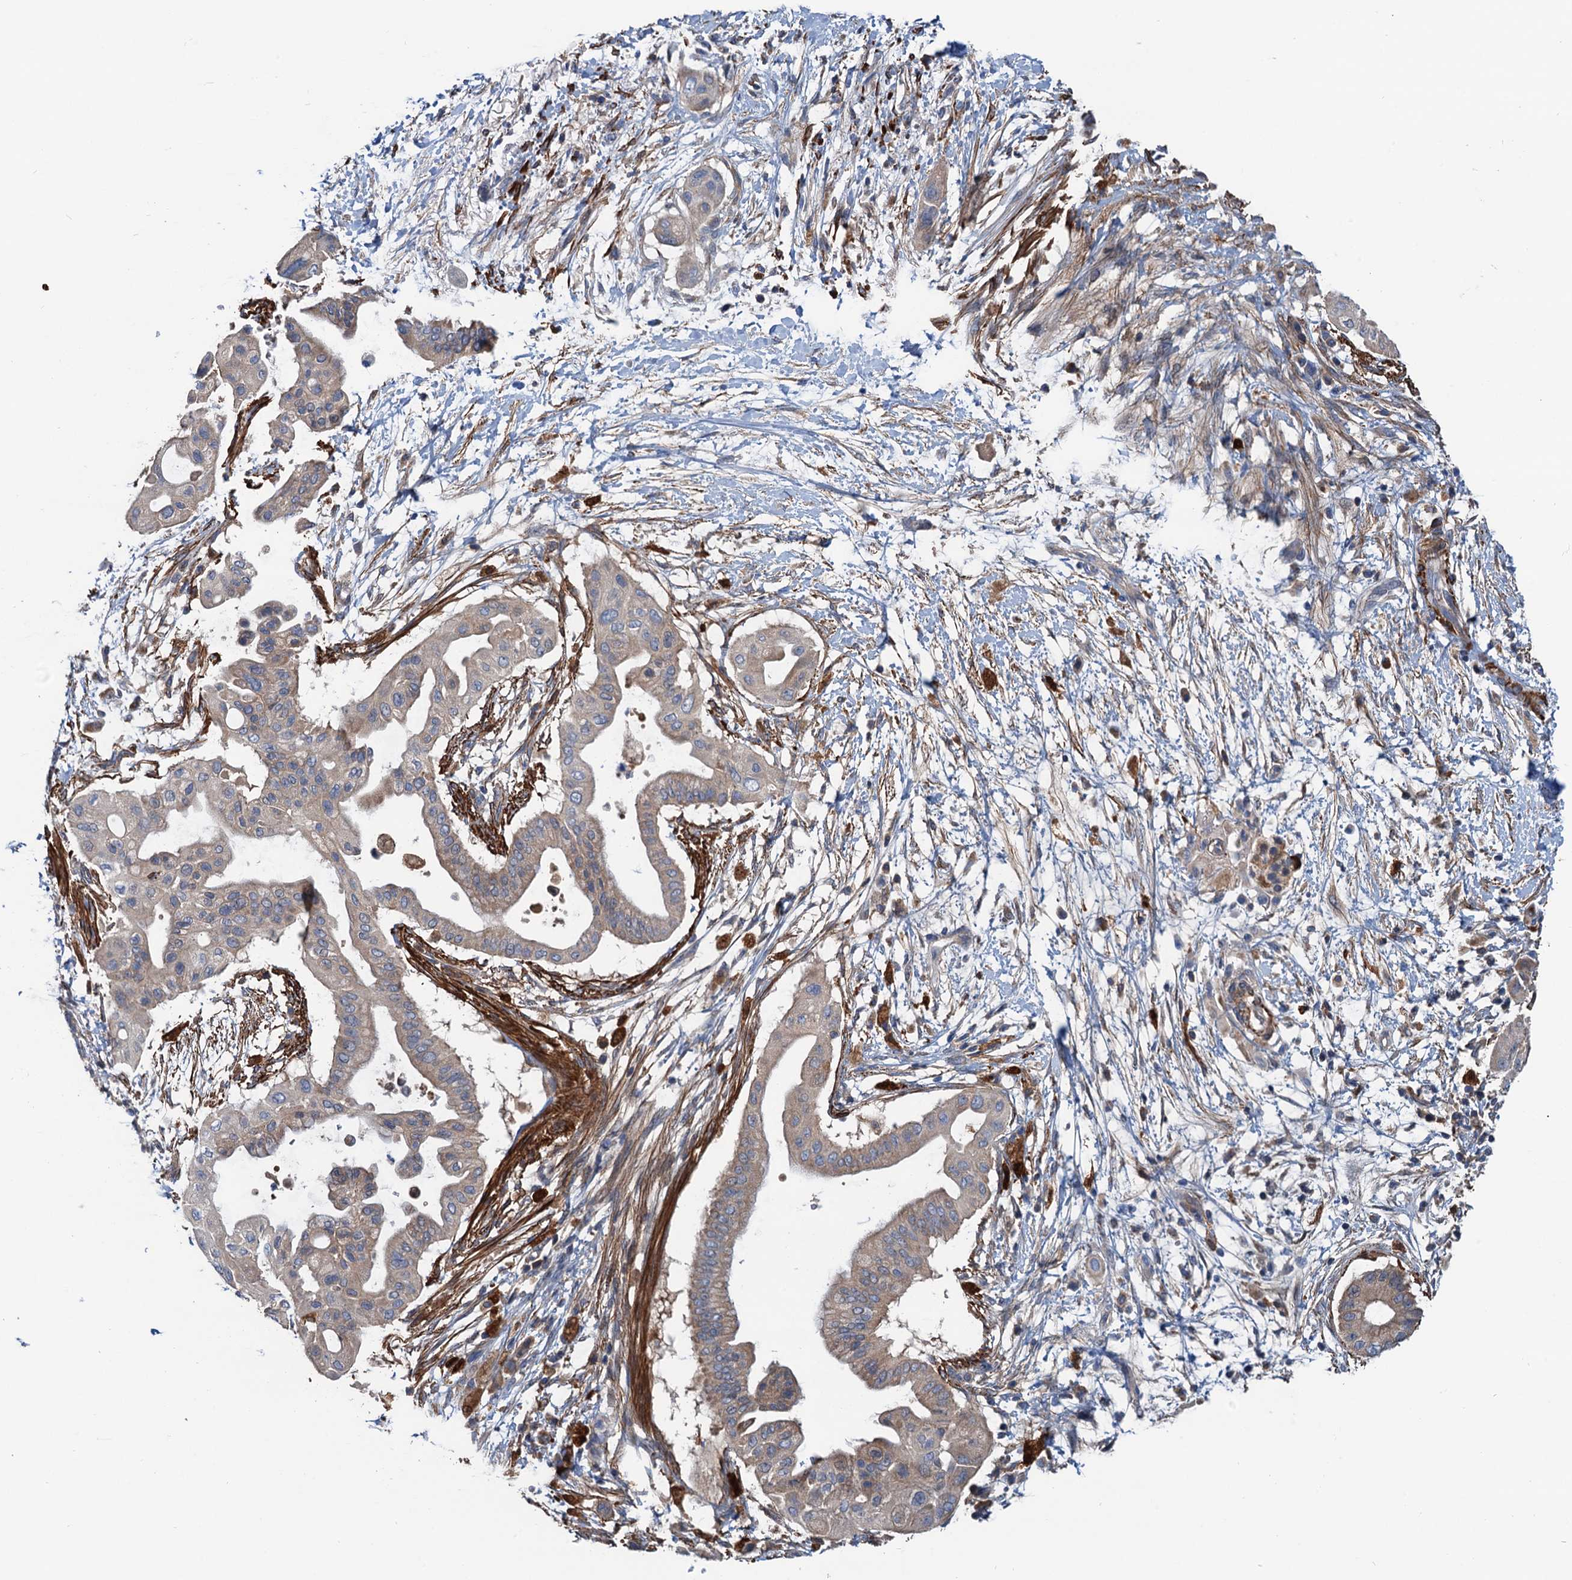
{"staining": {"intensity": "weak", "quantity": ">75%", "location": "cytoplasmic/membranous"}, "tissue": "pancreatic cancer", "cell_type": "Tumor cells", "image_type": "cancer", "snomed": [{"axis": "morphology", "description": "Adenocarcinoma, NOS"}, {"axis": "topography", "description": "Pancreas"}], "caption": "Immunohistochemistry image of neoplastic tissue: human adenocarcinoma (pancreatic) stained using IHC demonstrates low levels of weak protein expression localized specifically in the cytoplasmic/membranous of tumor cells, appearing as a cytoplasmic/membranous brown color.", "gene": "CSTPP1", "patient": {"sex": "male", "age": 68}}